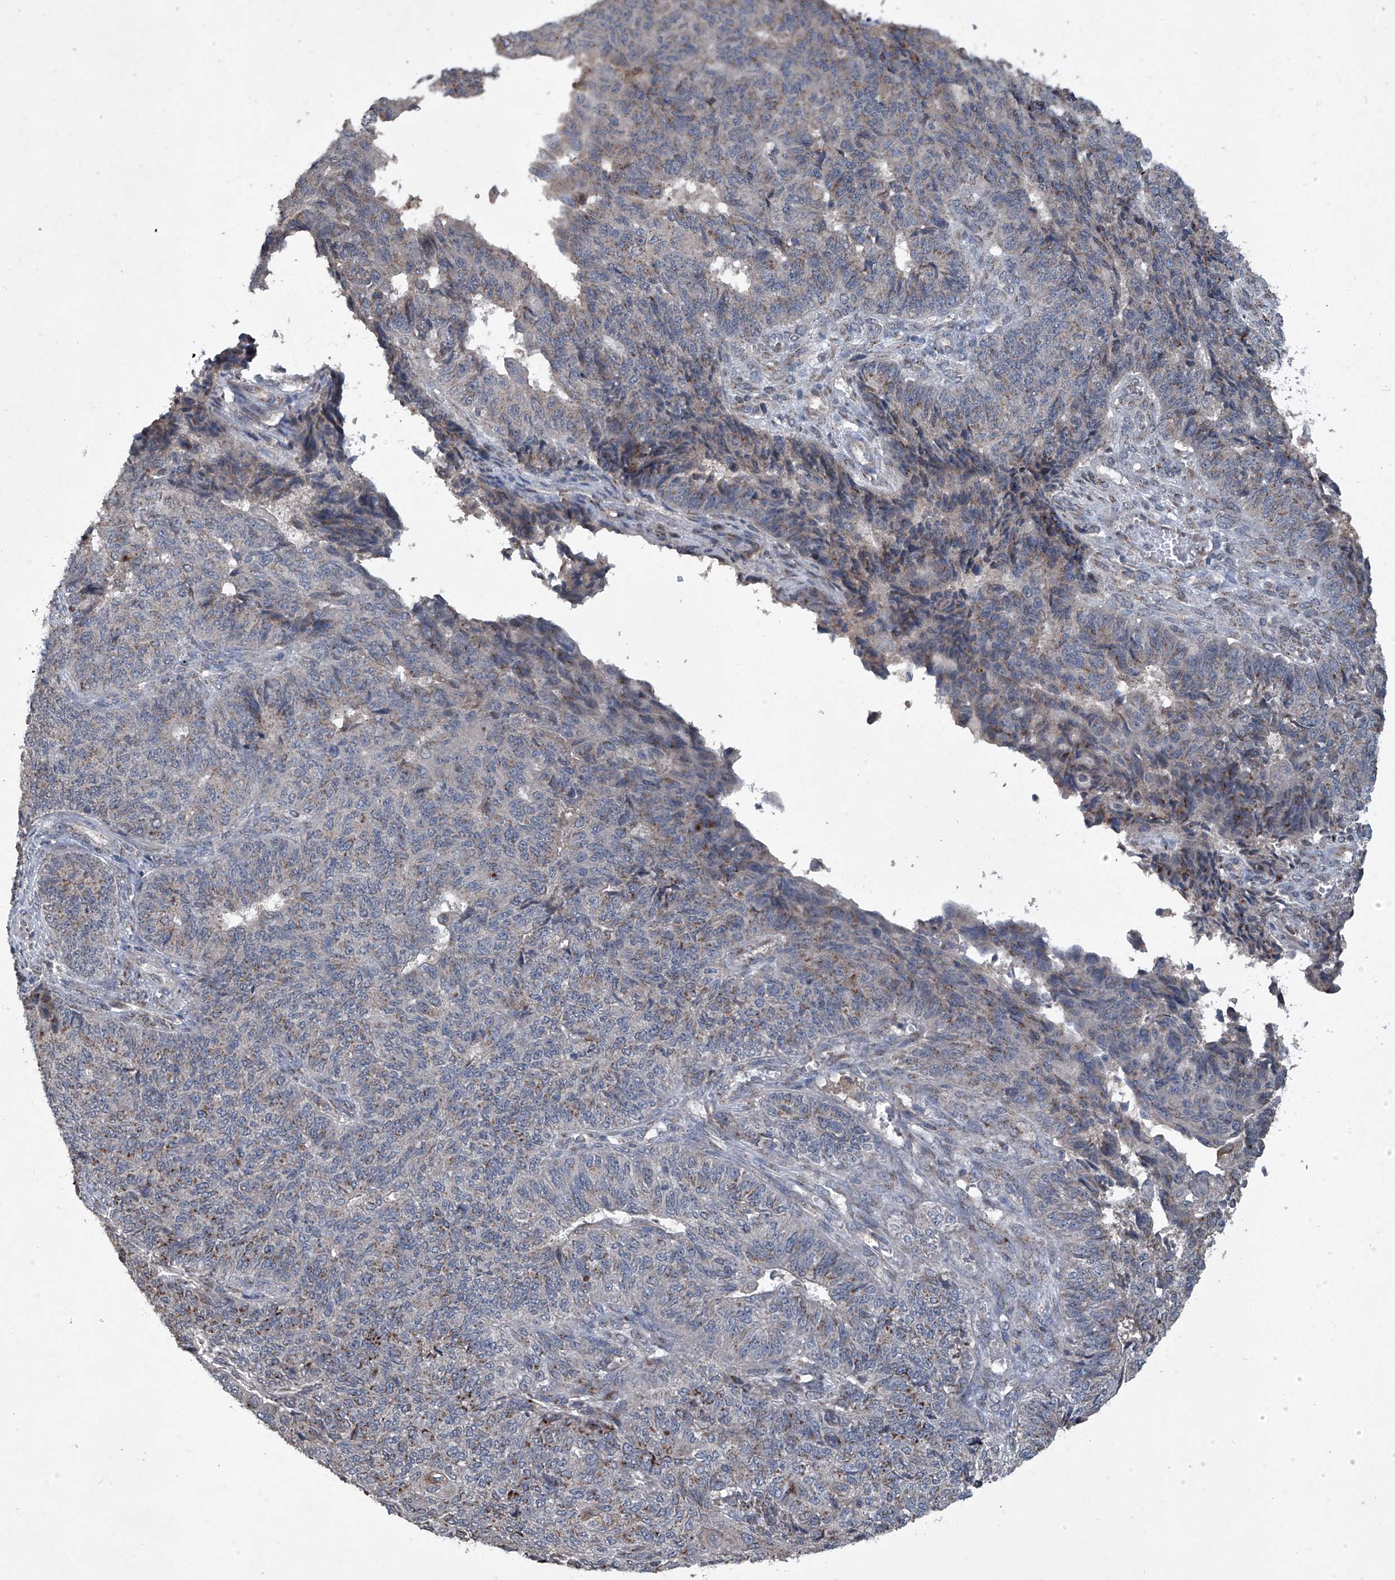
{"staining": {"intensity": "weak", "quantity": "<25%", "location": "cytoplasmic/membranous"}, "tissue": "endometrial cancer", "cell_type": "Tumor cells", "image_type": "cancer", "snomed": [{"axis": "morphology", "description": "Adenocarcinoma, NOS"}, {"axis": "topography", "description": "Endometrium"}], "caption": "Adenocarcinoma (endometrial) was stained to show a protein in brown. There is no significant staining in tumor cells.", "gene": "PCSK5", "patient": {"sex": "female", "age": 32}}